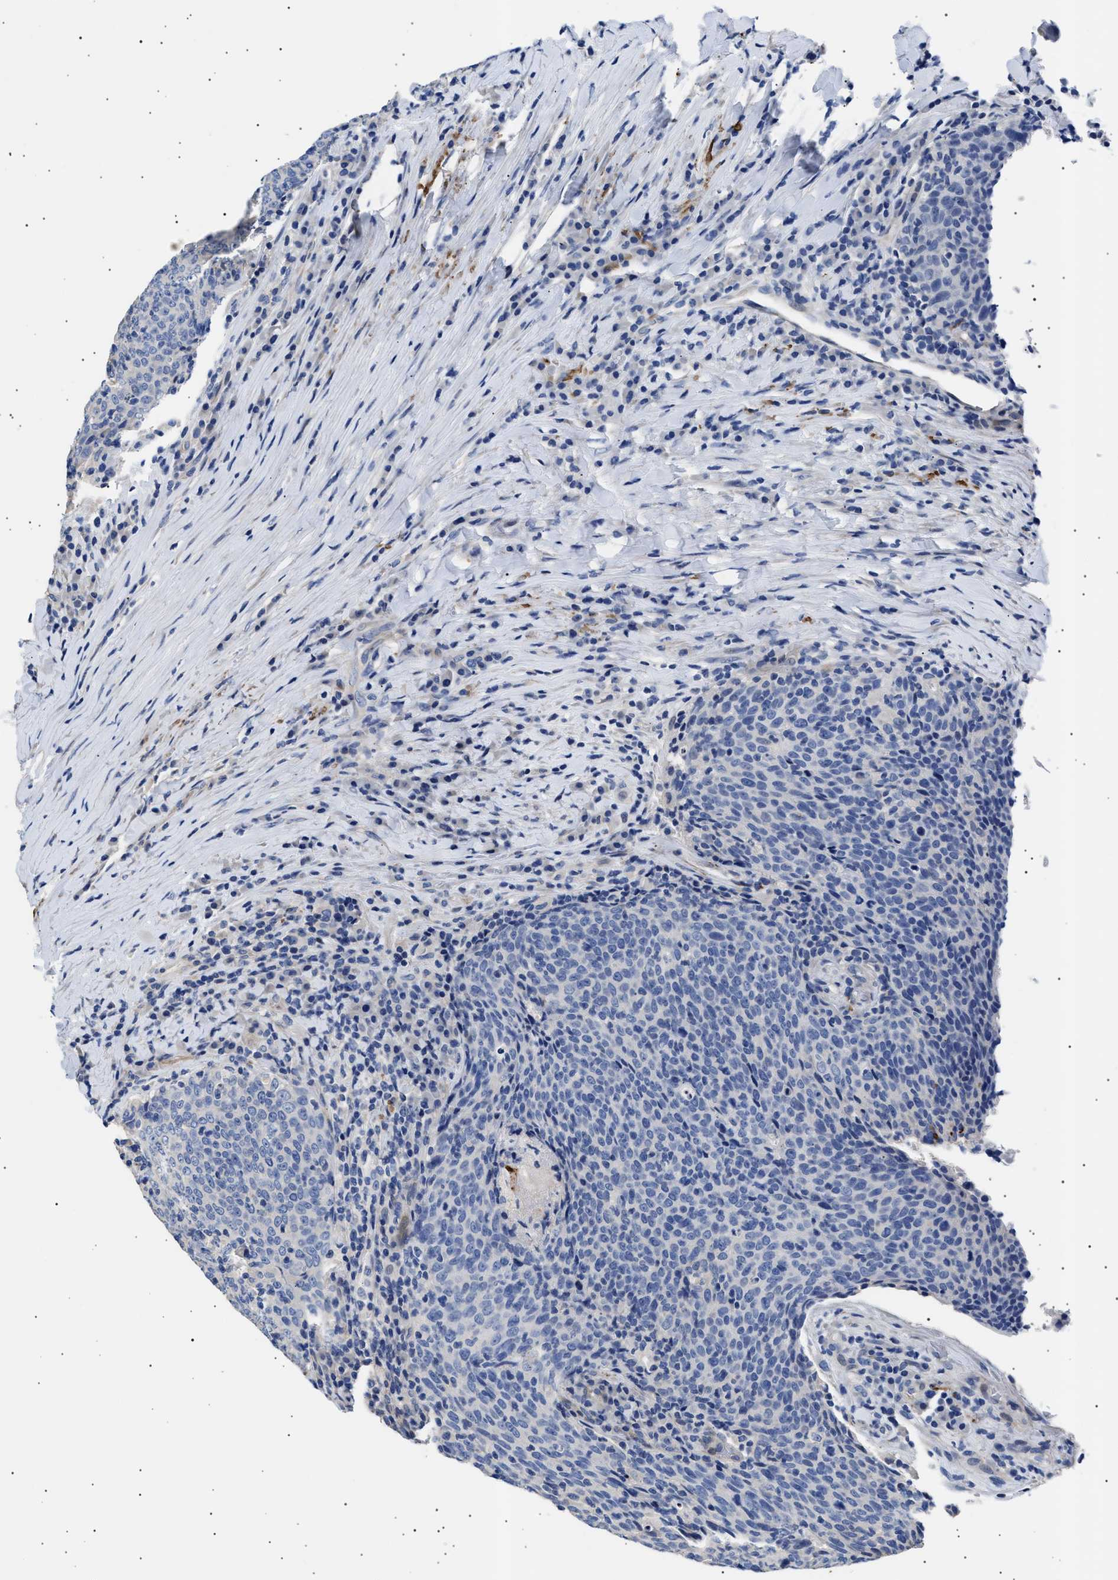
{"staining": {"intensity": "negative", "quantity": "none", "location": "none"}, "tissue": "head and neck cancer", "cell_type": "Tumor cells", "image_type": "cancer", "snomed": [{"axis": "morphology", "description": "Squamous cell carcinoma, NOS"}, {"axis": "morphology", "description": "Squamous cell carcinoma, metastatic, NOS"}, {"axis": "topography", "description": "Lymph node"}, {"axis": "topography", "description": "Head-Neck"}], "caption": "Immunohistochemistry (IHC) histopathology image of human metastatic squamous cell carcinoma (head and neck) stained for a protein (brown), which displays no staining in tumor cells. The staining is performed using DAB (3,3'-diaminobenzidine) brown chromogen with nuclei counter-stained in using hematoxylin.", "gene": "HEMGN", "patient": {"sex": "male", "age": 62}}